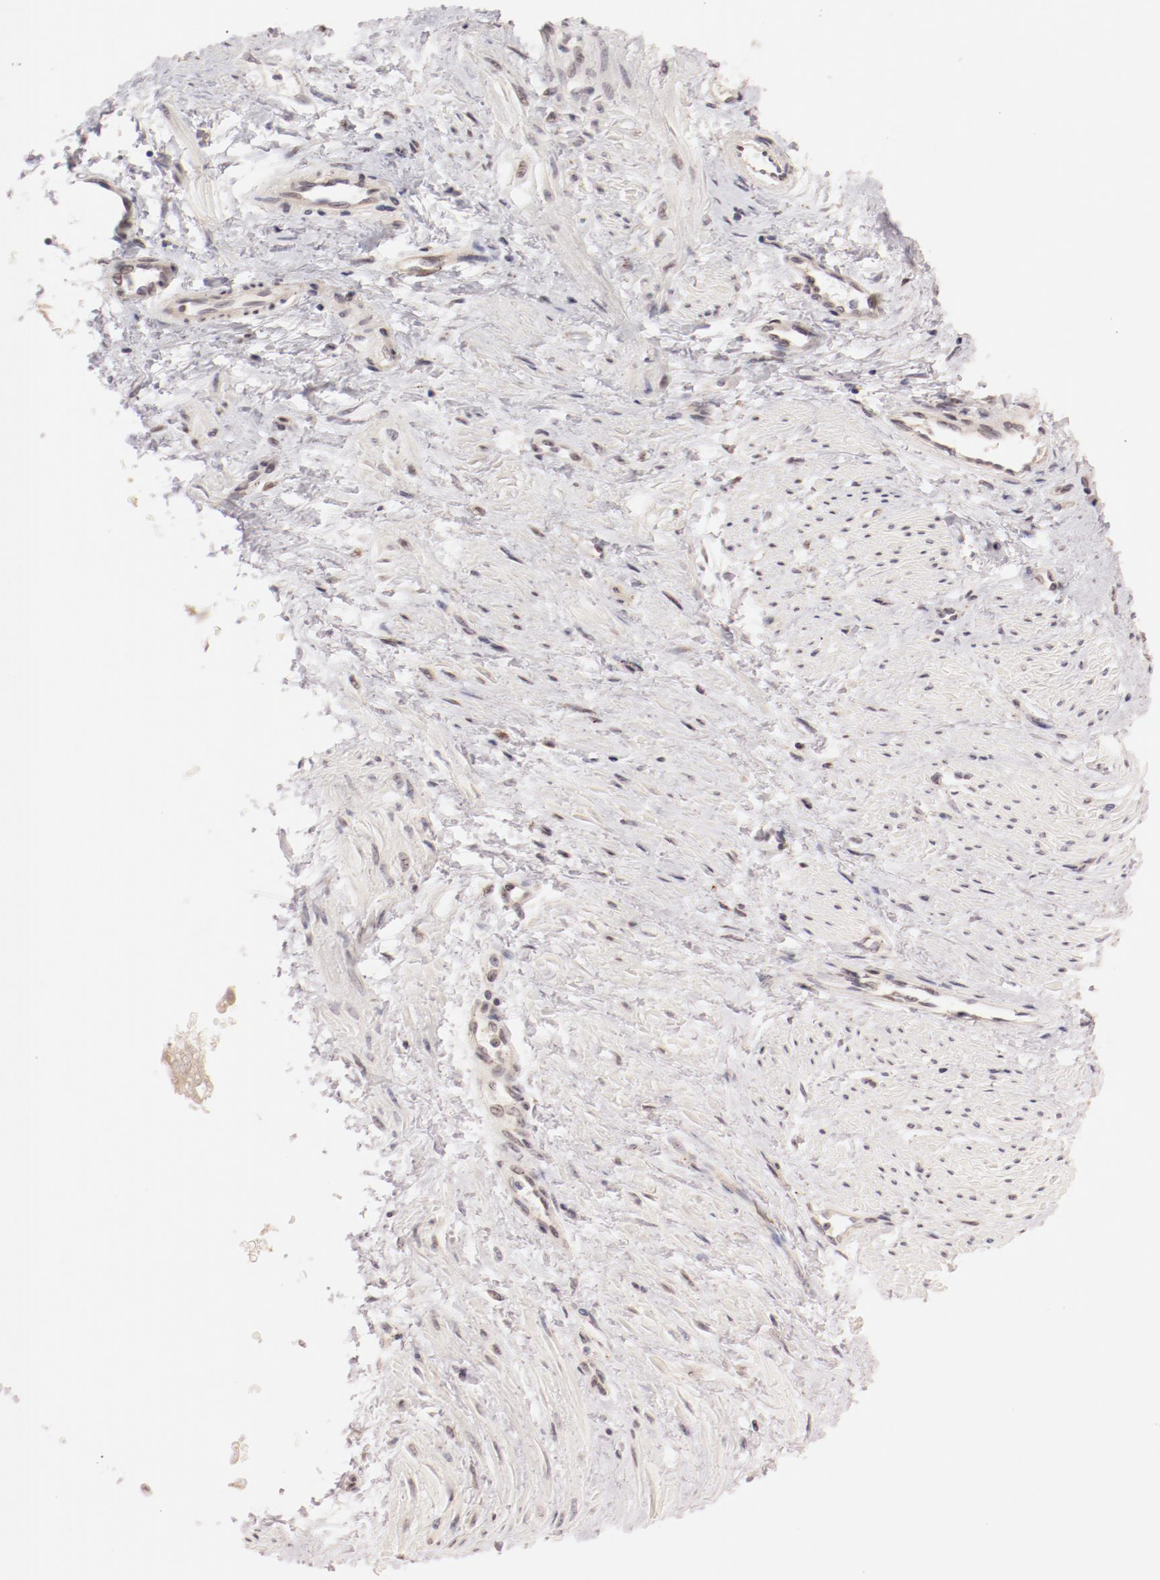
{"staining": {"intensity": "weak", "quantity": "25%-75%", "location": "nuclear"}, "tissue": "smooth muscle", "cell_type": "Smooth muscle cells", "image_type": "normal", "snomed": [{"axis": "morphology", "description": "Normal tissue, NOS"}, {"axis": "topography", "description": "Smooth muscle"}, {"axis": "topography", "description": "Uterus"}], "caption": "This is a micrograph of immunohistochemistry staining of benign smooth muscle, which shows weak staining in the nuclear of smooth muscle cells.", "gene": "RPL12", "patient": {"sex": "female", "age": 39}}